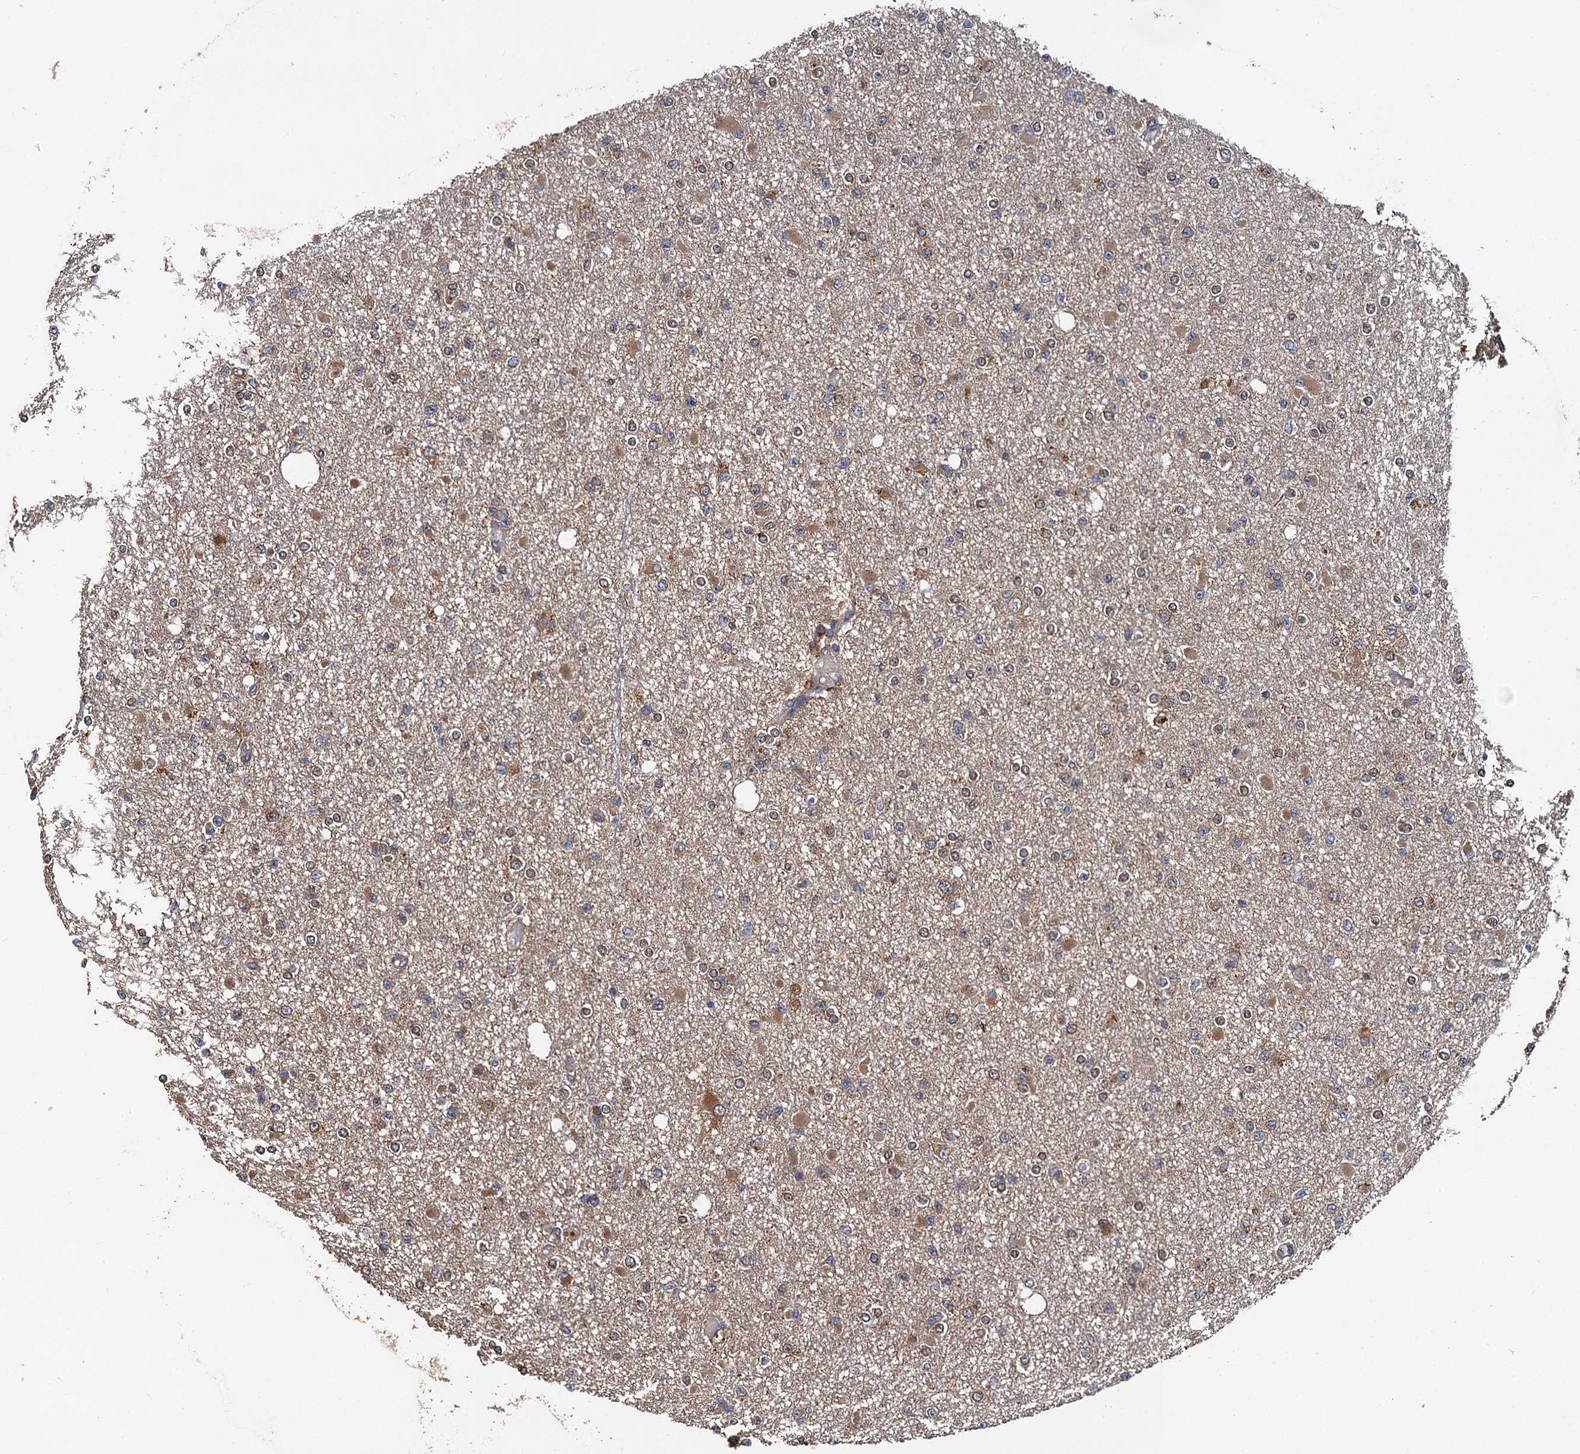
{"staining": {"intensity": "moderate", "quantity": "25%-75%", "location": "cytoplasmic/membranous"}, "tissue": "glioma", "cell_type": "Tumor cells", "image_type": "cancer", "snomed": [{"axis": "morphology", "description": "Glioma, malignant, Low grade"}, {"axis": "topography", "description": "Brain"}], "caption": "Protein expression analysis of human malignant glioma (low-grade) reveals moderate cytoplasmic/membranous positivity in approximately 25%-75% of tumor cells.", "gene": "MIER2", "patient": {"sex": "female", "age": 22}}